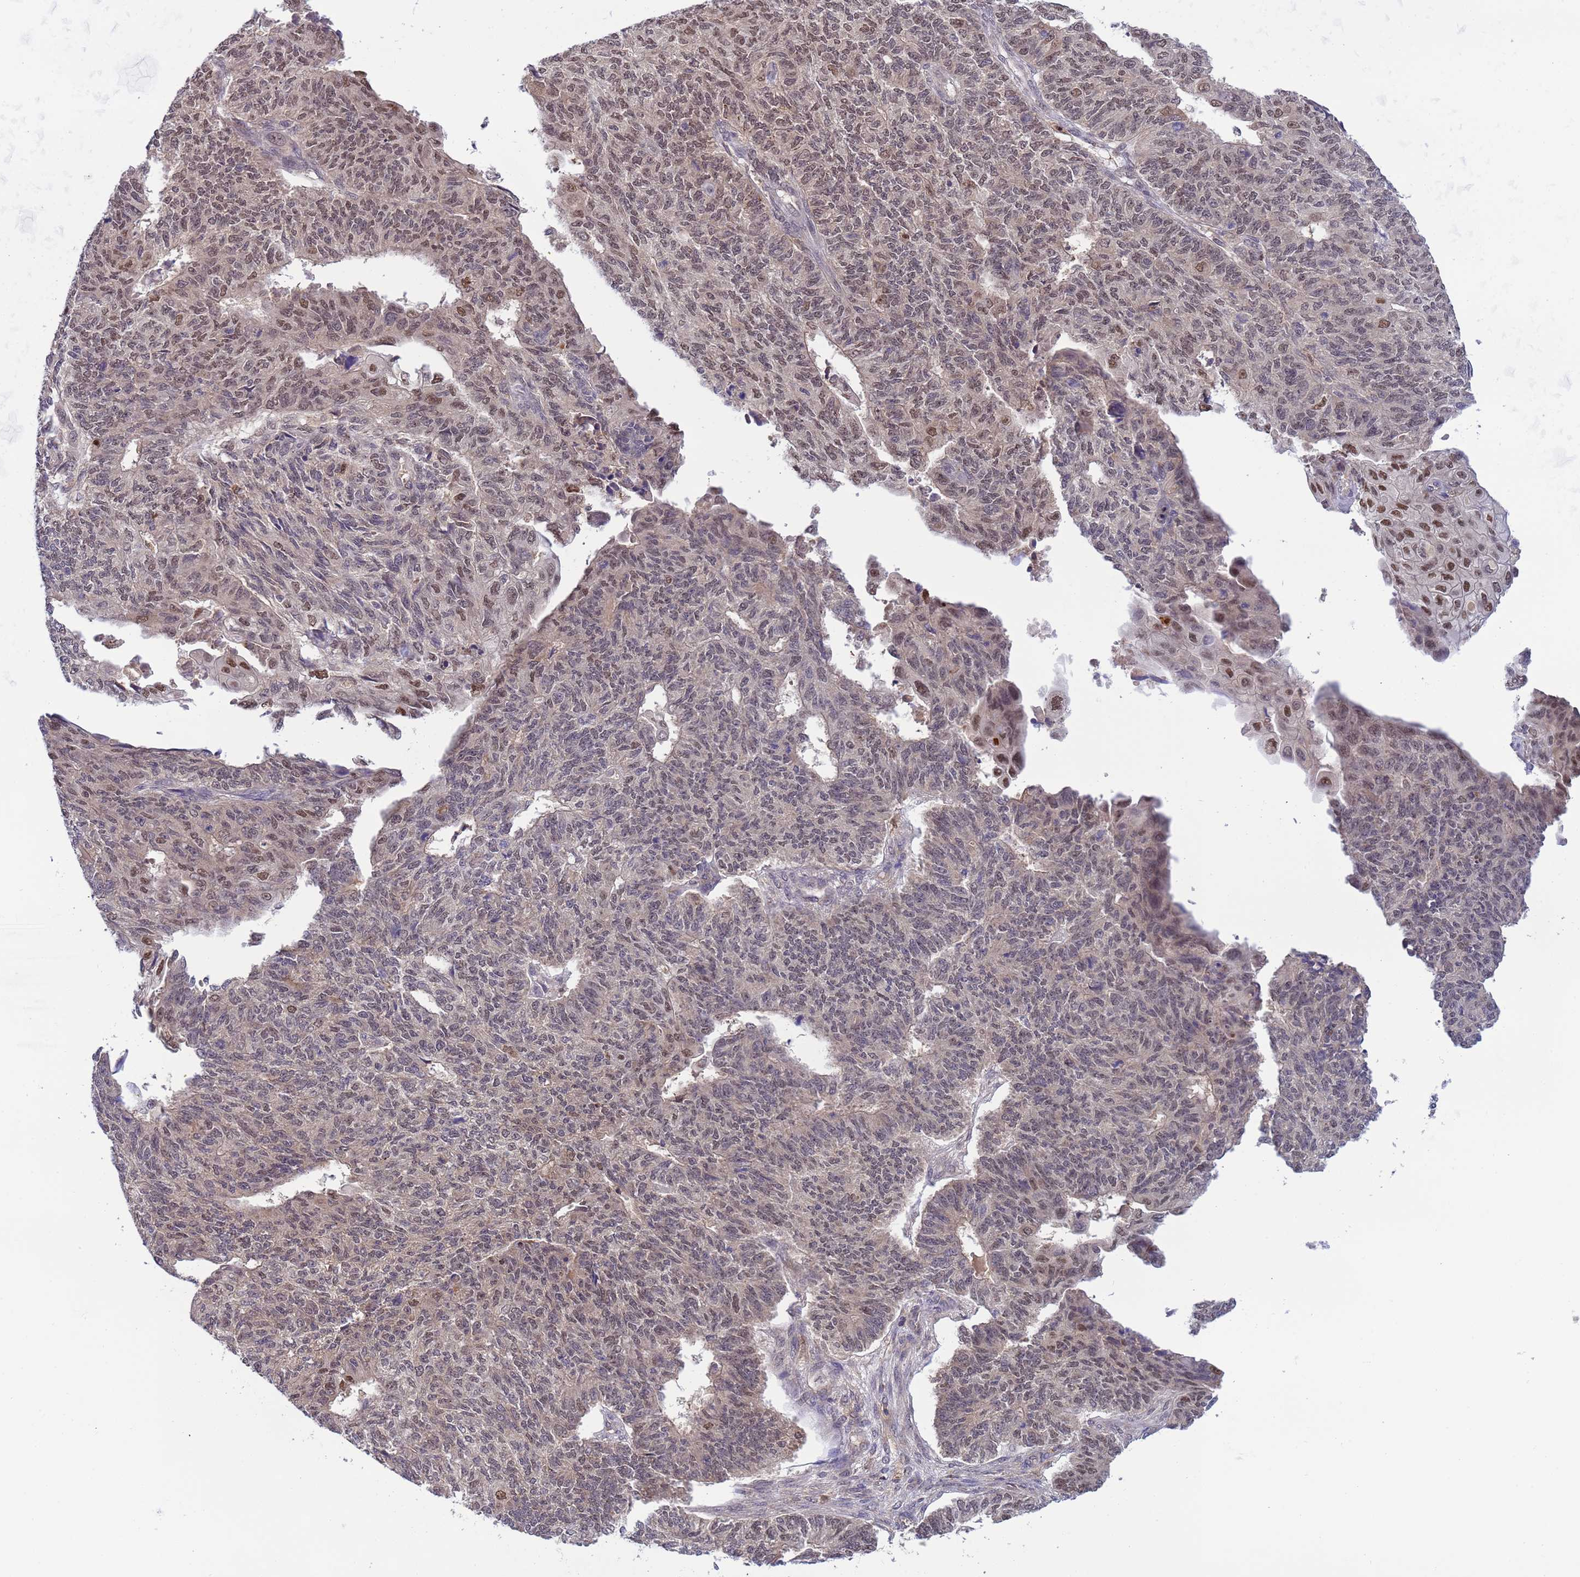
{"staining": {"intensity": "moderate", "quantity": "<25%", "location": "nuclear"}, "tissue": "endometrial cancer", "cell_type": "Tumor cells", "image_type": "cancer", "snomed": [{"axis": "morphology", "description": "Adenocarcinoma, NOS"}, {"axis": "topography", "description": "Endometrium"}], "caption": "IHC staining of endometrial cancer, which displays low levels of moderate nuclear expression in approximately <25% of tumor cells indicating moderate nuclear protein expression. The staining was performed using DAB (3,3'-diaminobenzidine) (brown) for protein detection and nuclei were counterstained in hematoxylin (blue).", "gene": "CD53", "patient": {"sex": "female", "age": 32}}